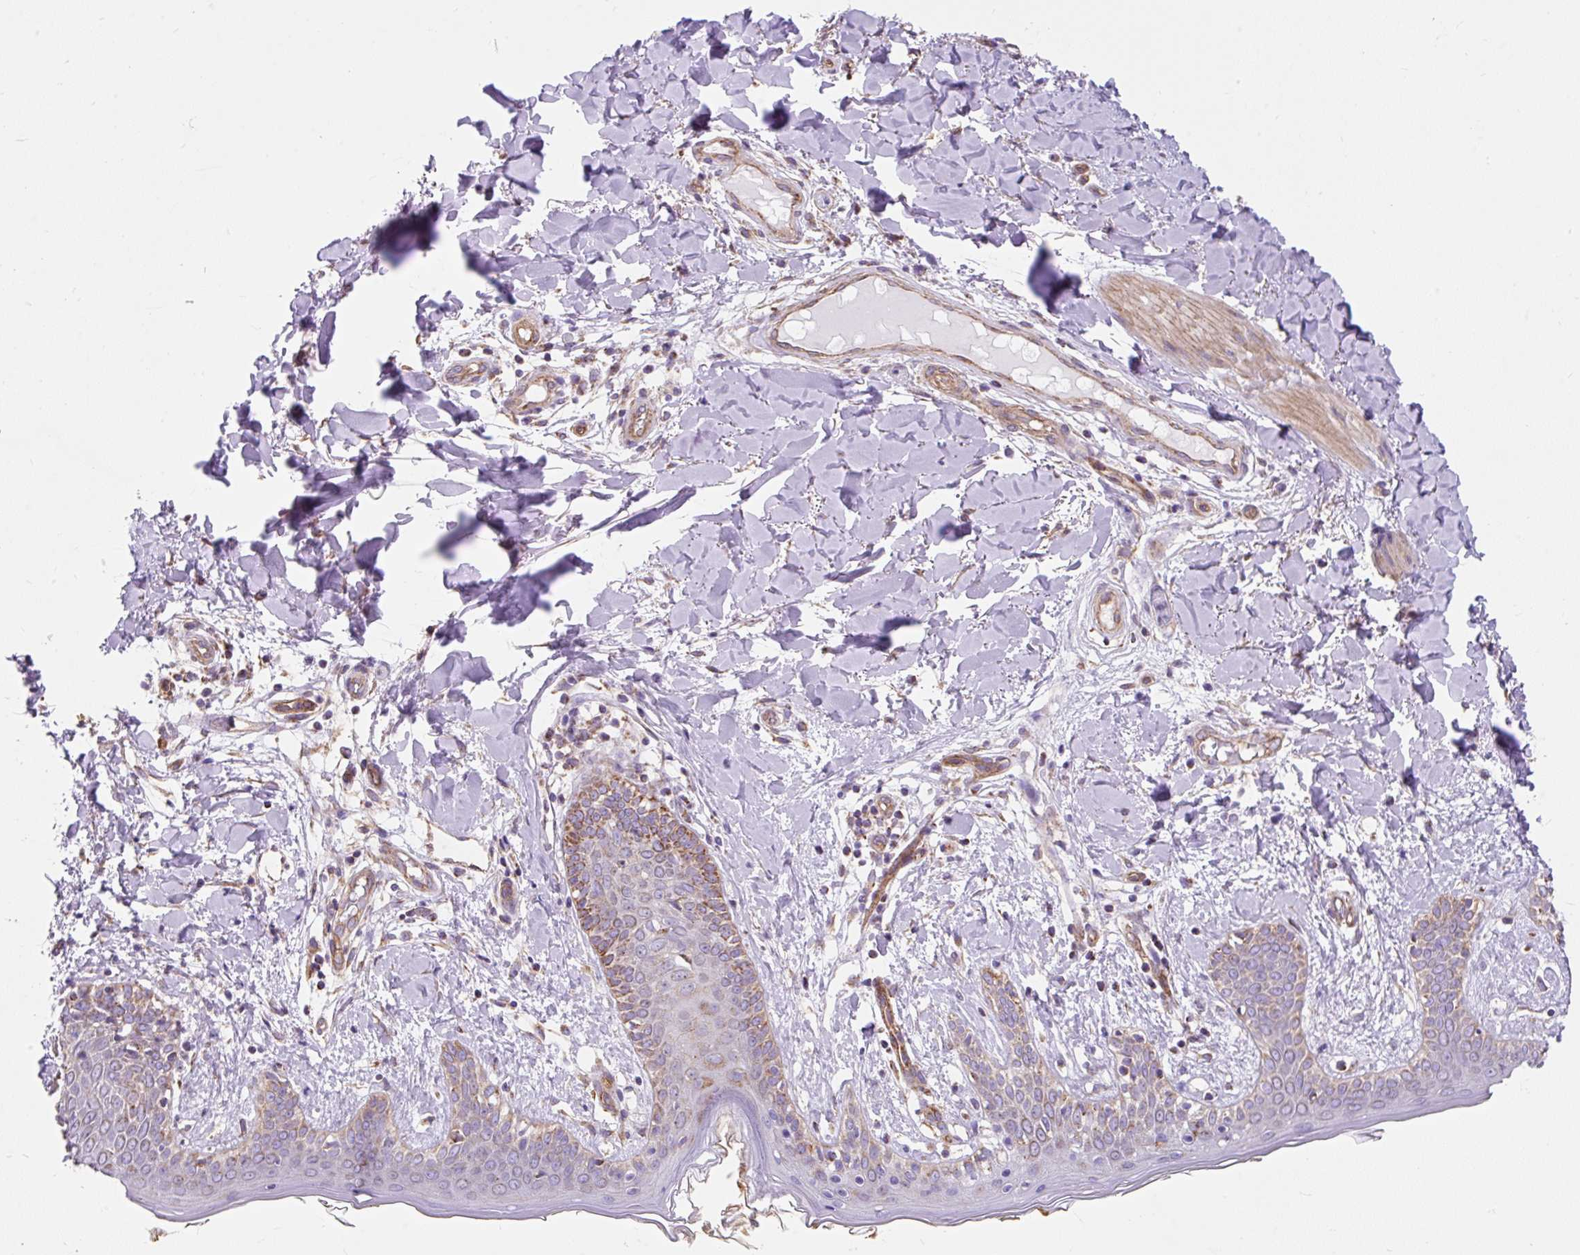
{"staining": {"intensity": "moderate", "quantity": ">75%", "location": "cytoplasmic/membranous"}, "tissue": "skin", "cell_type": "Fibroblasts", "image_type": "normal", "snomed": [{"axis": "morphology", "description": "Normal tissue, NOS"}, {"axis": "topography", "description": "Skin"}], "caption": "IHC of benign skin exhibits medium levels of moderate cytoplasmic/membranous positivity in approximately >75% of fibroblasts. (DAB (3,3'-diaminobenzidine) IHC with brightfield microscopy, high magnification).", "gene": "CEP290", "patient": {"sex": "female", "age": 34}}